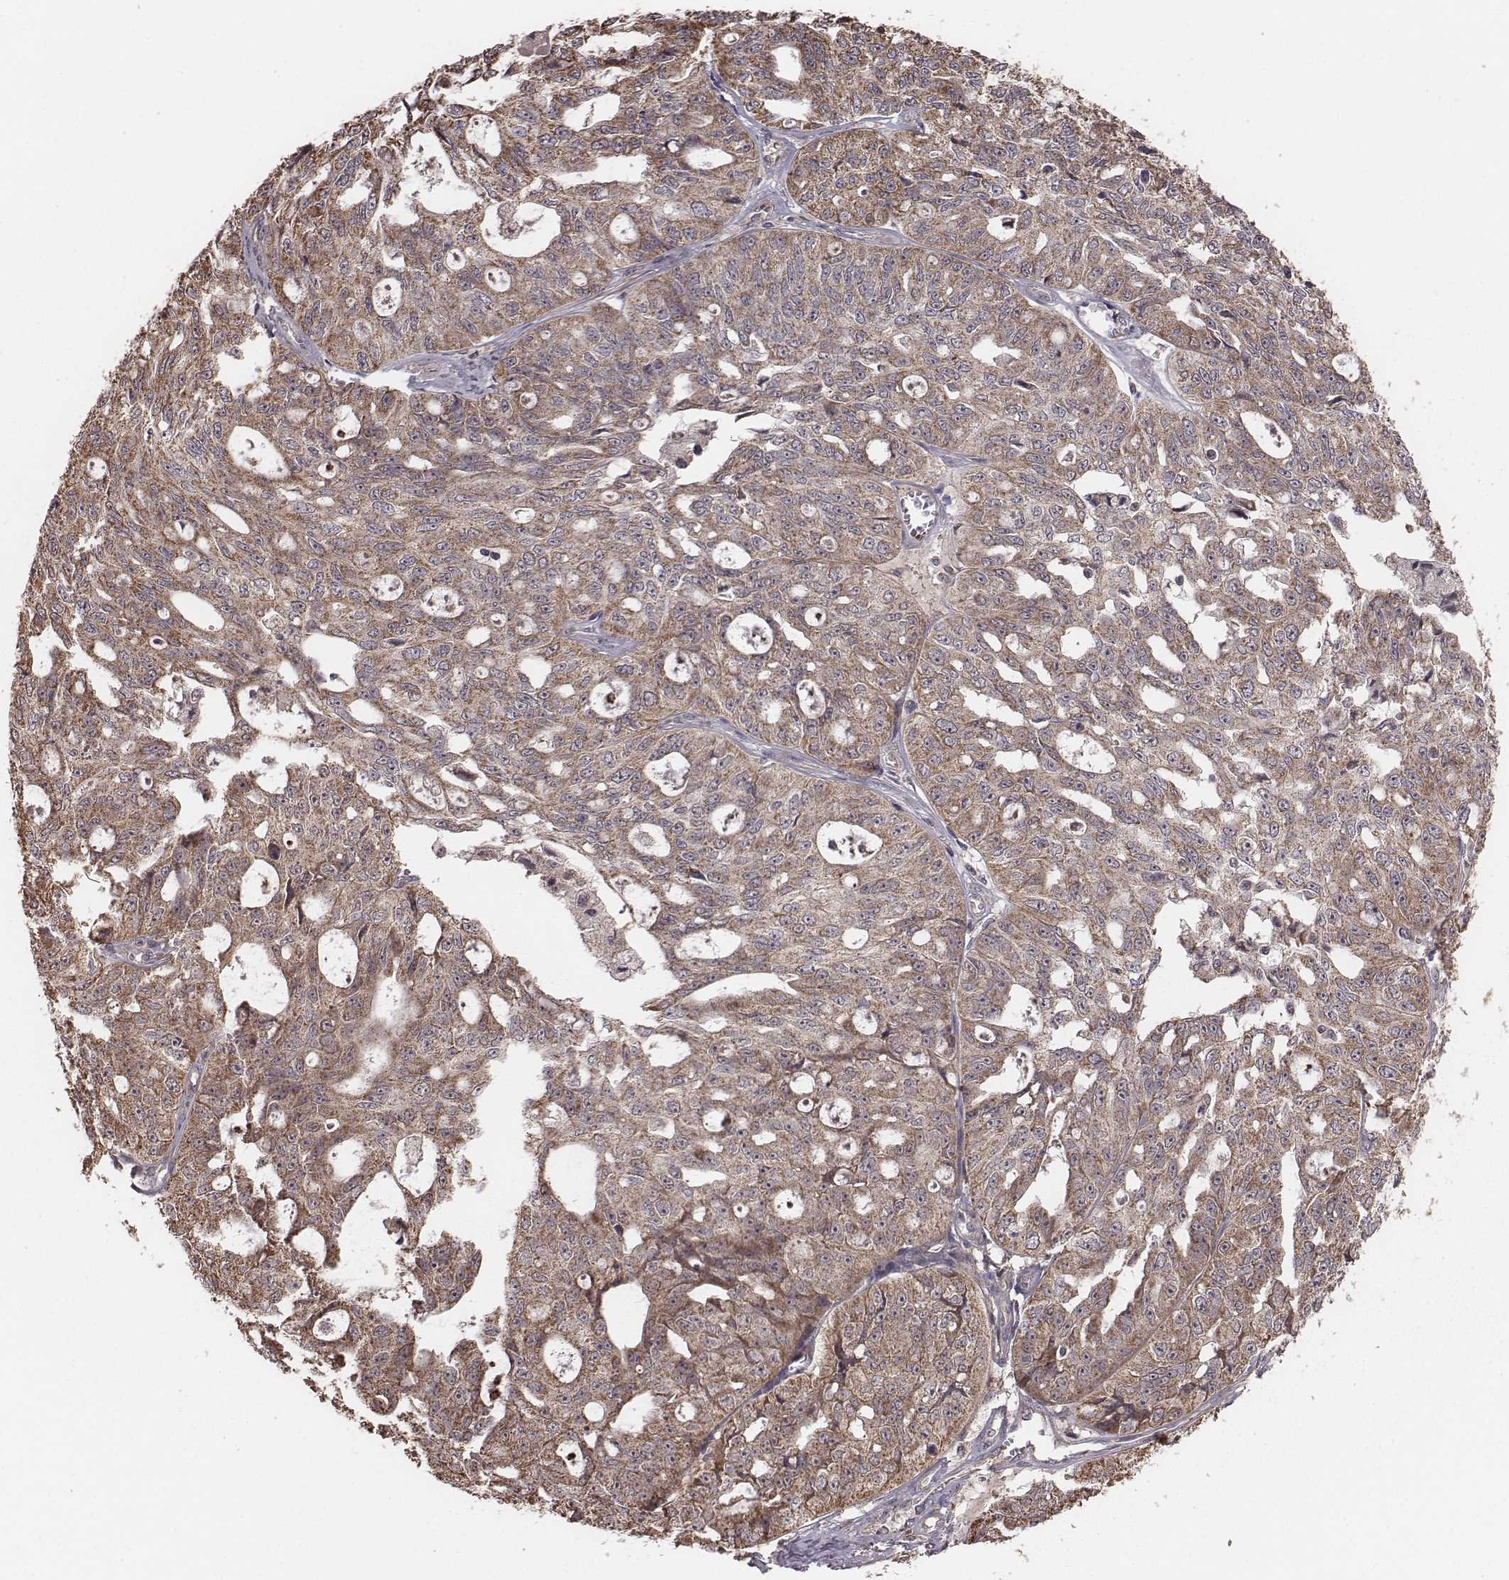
{"staining": {"intensity": "moderate", "quantity": ">75%", "location": "cytoplasmic/membranous"}, "tissue": "ovarian cancer", "cell_type": "Tumor cells", "image_type": "cancer", "snomed": [{"axis": "morphology", "description": "Carcinoma, endometroid"}, {"axis": "topography", "description": "Ovary"}], "caption": "Immunohistochemistry of human ovarian cancer (endometroid carcinoma) reveals medium levels of moderate cytoplasmic/membranous expression in about >75% of tumor cells.", "gene": "PDCD2L", "patient": {"sex": "female", "age": 65}}